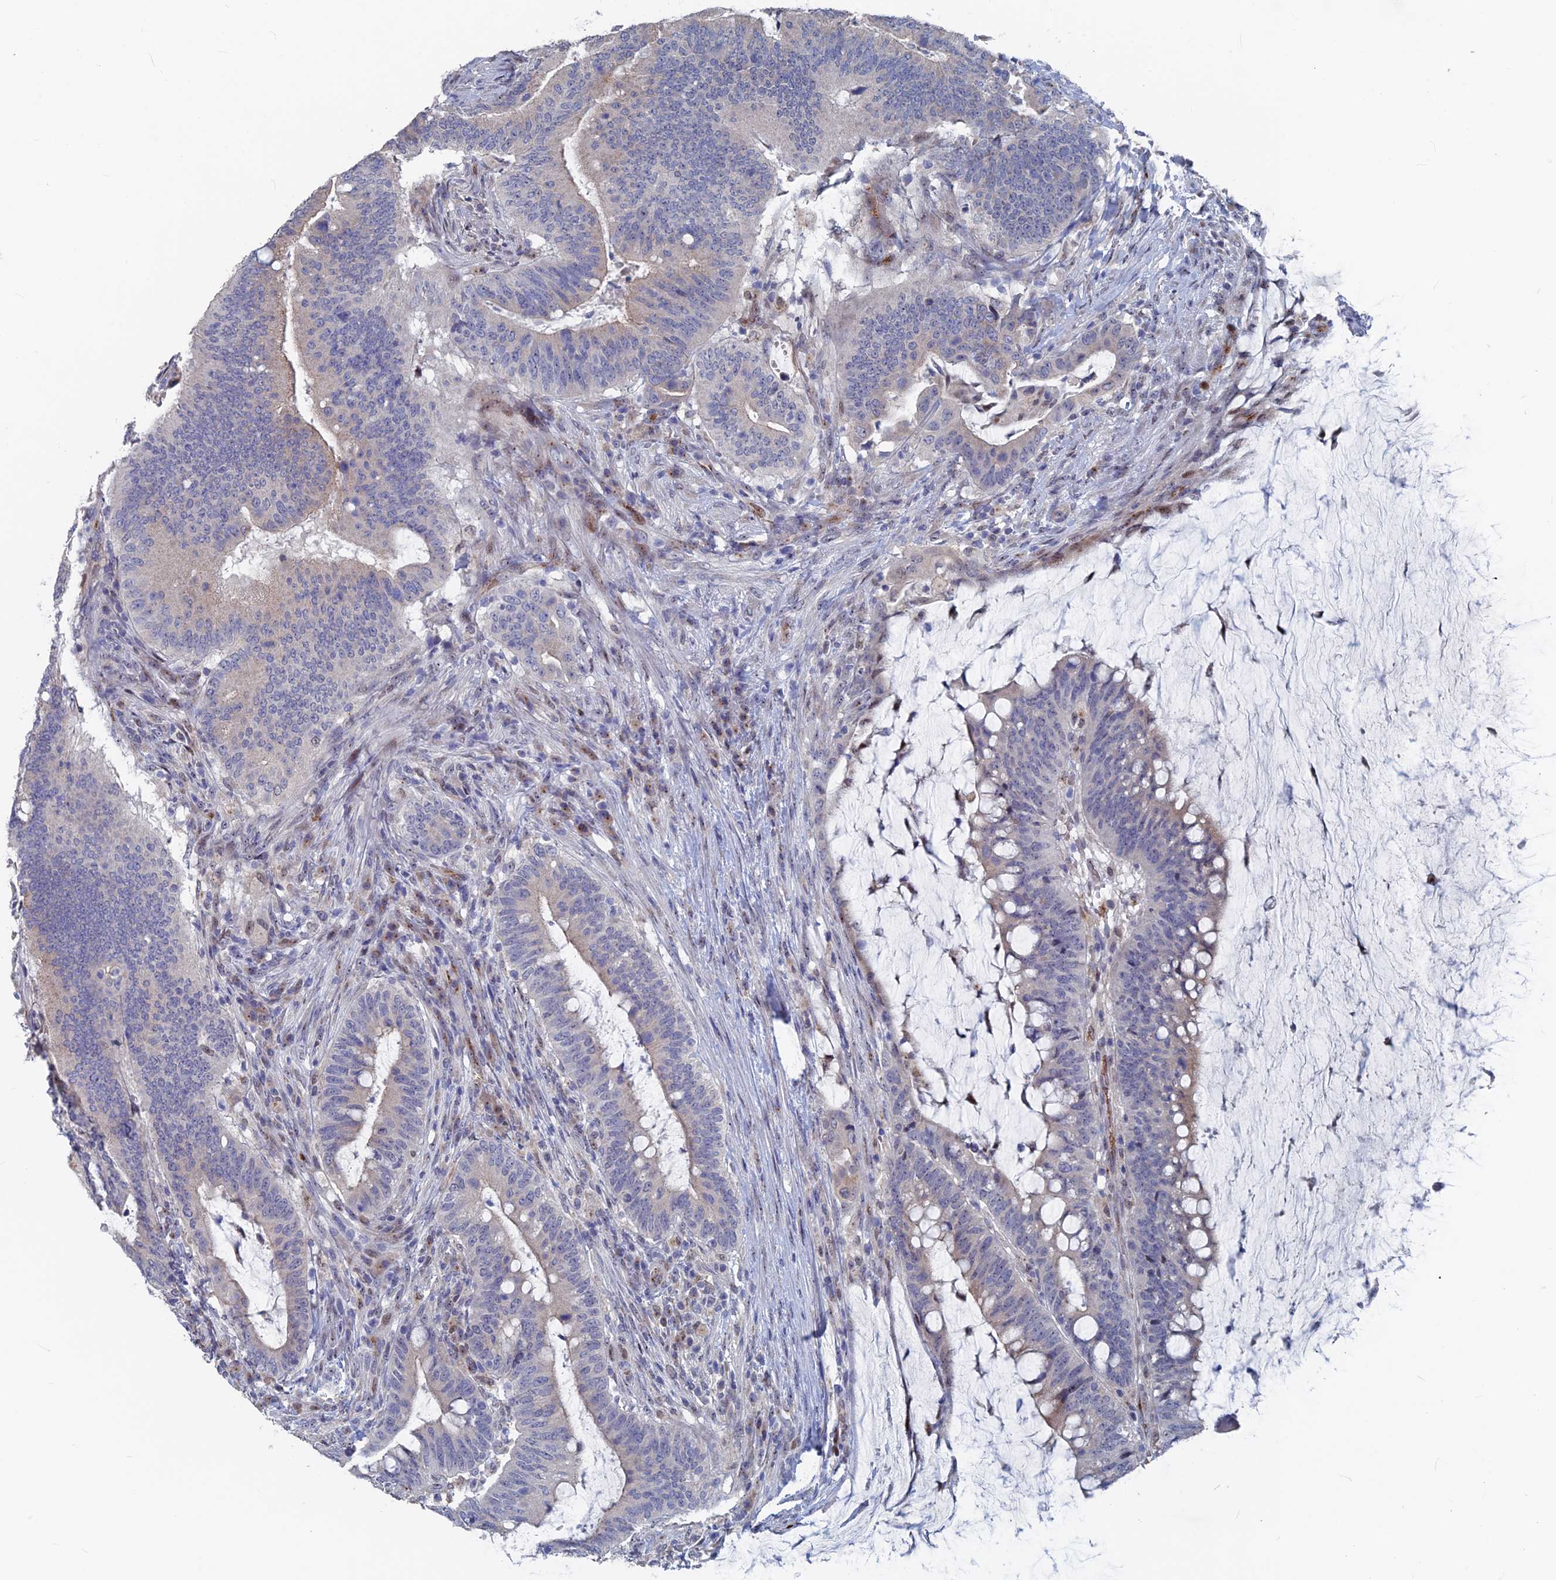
{"staining": {"intensity": "weak", "quantity": "25%-75%", "location": "cytoplasmic/membranous"}, "tissue": "colorectal cancer", "cell_type": "Tumor cells", "image_type": "cancer", "snomed": [{"axis": "morphology", "description": "Adenocarcinoma, NOS"}, {"axis": "topography", "description": "Colon"}], "caption": "Protein analysis of colorectal cancer tissue demonstrates weak cytoplasmic/membranous expression in about 25%-75% of tumor cells.", "gene": "SH3D21", "patient": {"sex": "female", "age": 66}}